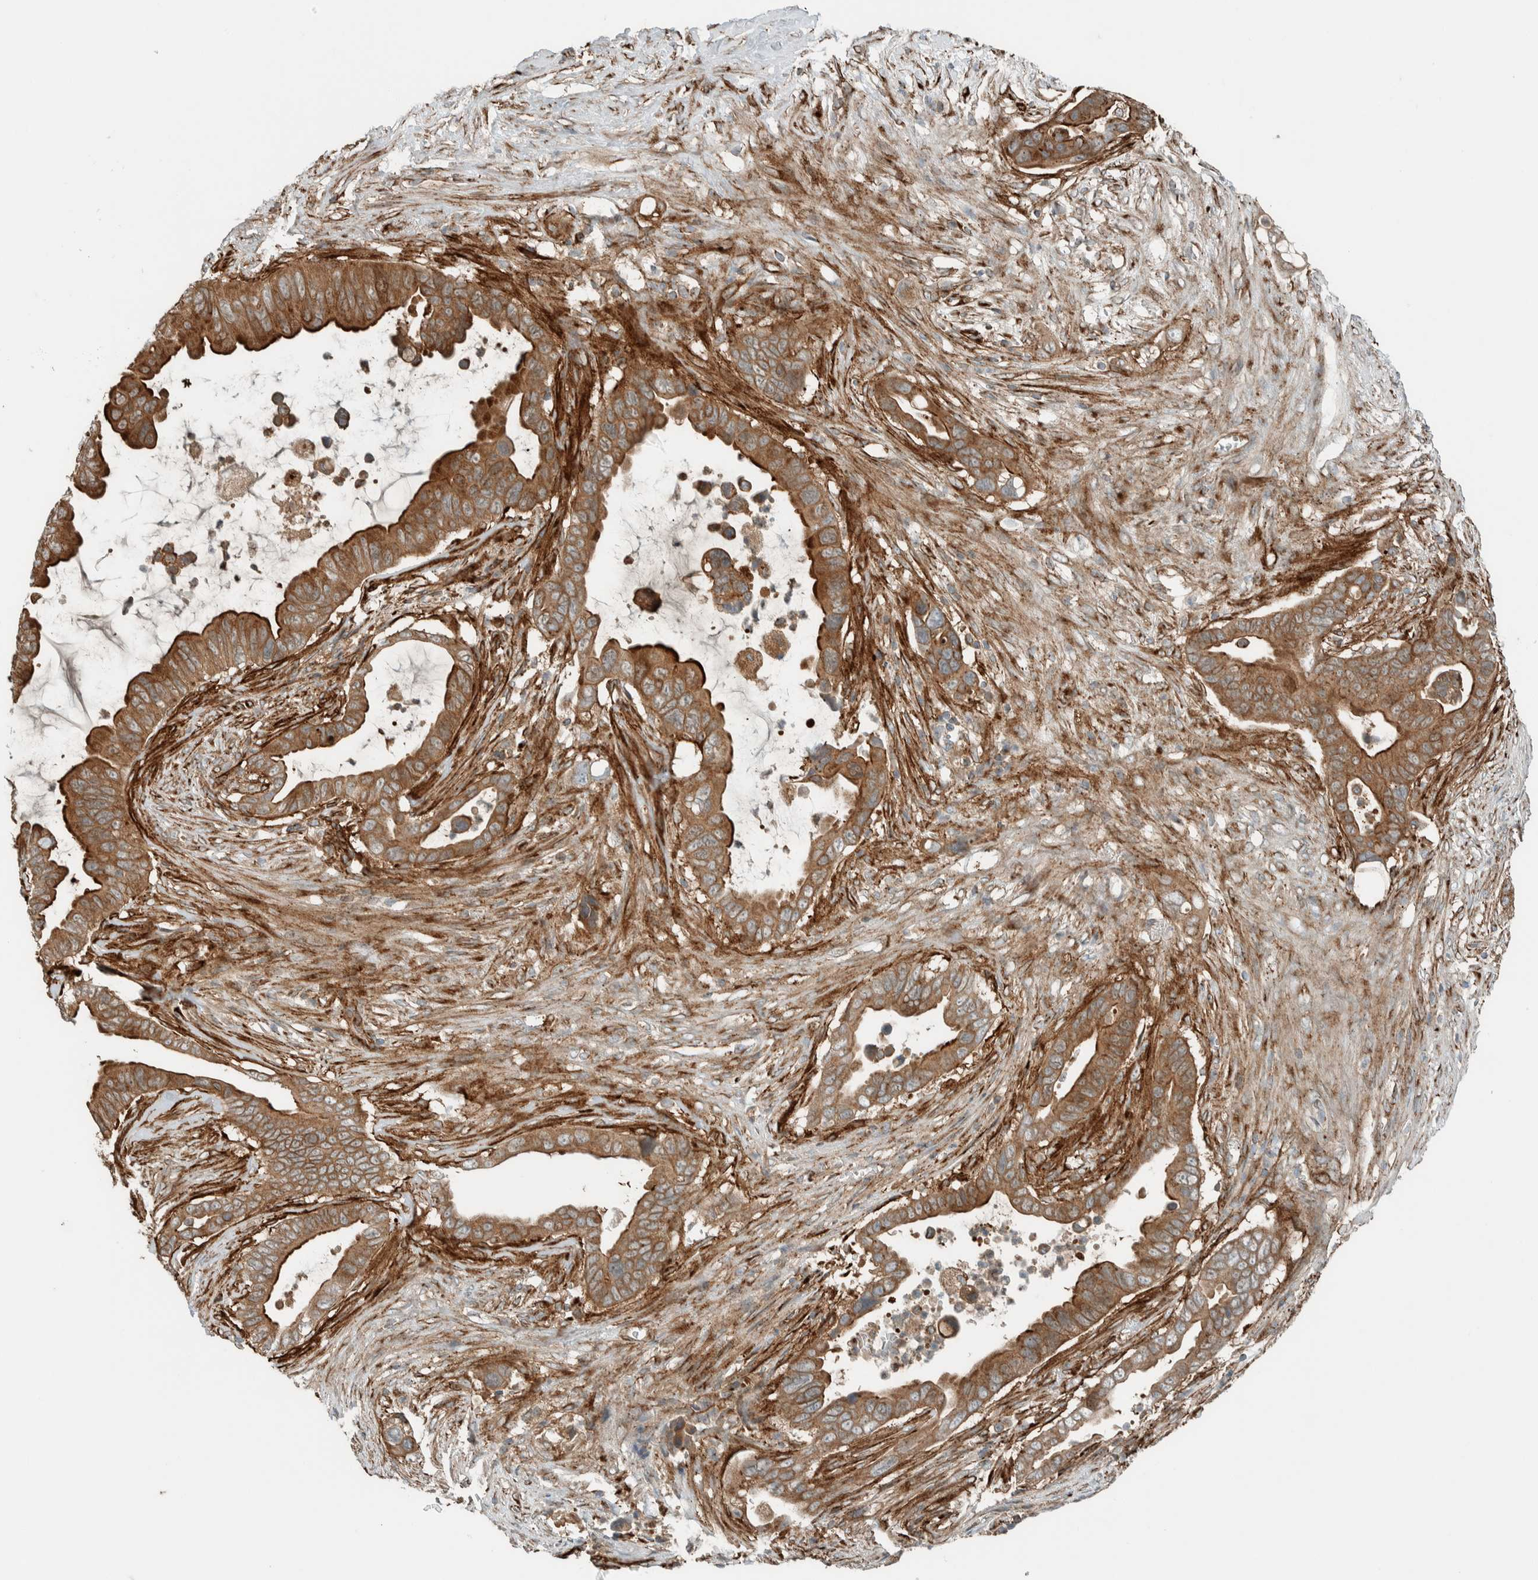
{"staining": {"intensity": "moderate", "quantity": ">75%", "location": "cytoplasmic/membranous"}, "tissue": "pancreatic cancer", "cell_type": "Tumor cells", "image_type": "cancer", "snomed": [{"axis": "morphology", "description": "Adenocarcinoma, NOS"}, {"axis": "topography", "description": "Pancreas"}], "caption": "Immunohistochemical staining of human pancreatic cancer (adenocarcinoma) demonstrates medium levels of moderate cytoplasmic/membranous protein staining in about >75% of tumor cells.", "gene": "EXOC7", "patient": {"sex": "female", "age": 72}}